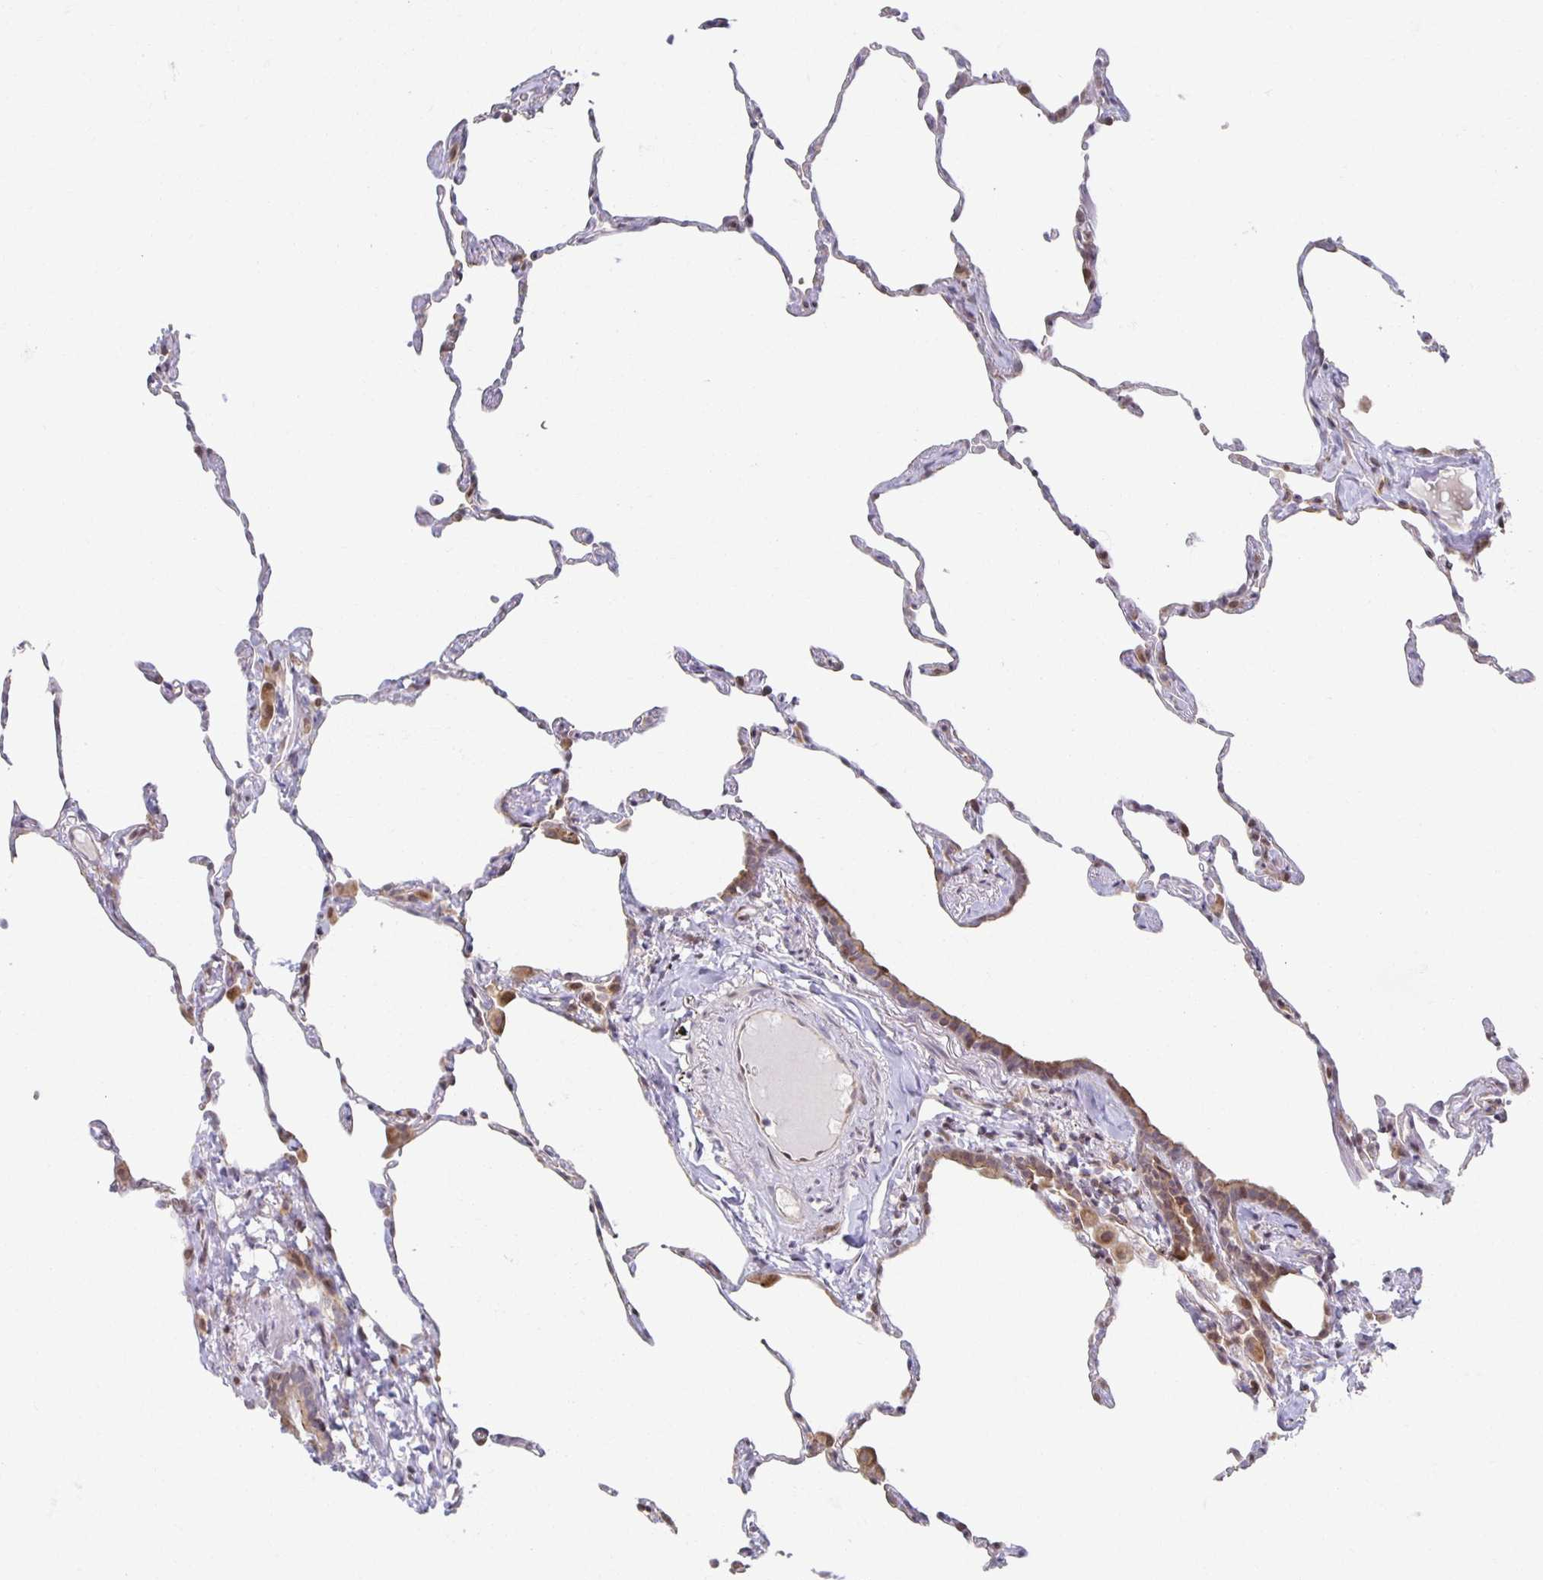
{"staining": {"intensity": "moderate", "quantity": "25%-75%", "location": "cytoplasmic/membranous,nuclear"}, "tissue": "lung", "cell_type": "Alveolar cells", "image_type": "normal", "snomed": [{"axis": "morphology", "description": "Normal tissue, NOS"}, {"axis": "topography", "description": "Lung"}], "caption": "Lung stained for a protein displays moderate cytoplasmic/membranous,nuclear positivity in alveolar cells. (IHC, brightfield microscopy, high magnification).", "gene": "HCFC1R1", "patient": {"sex": "female", "age": 57}}